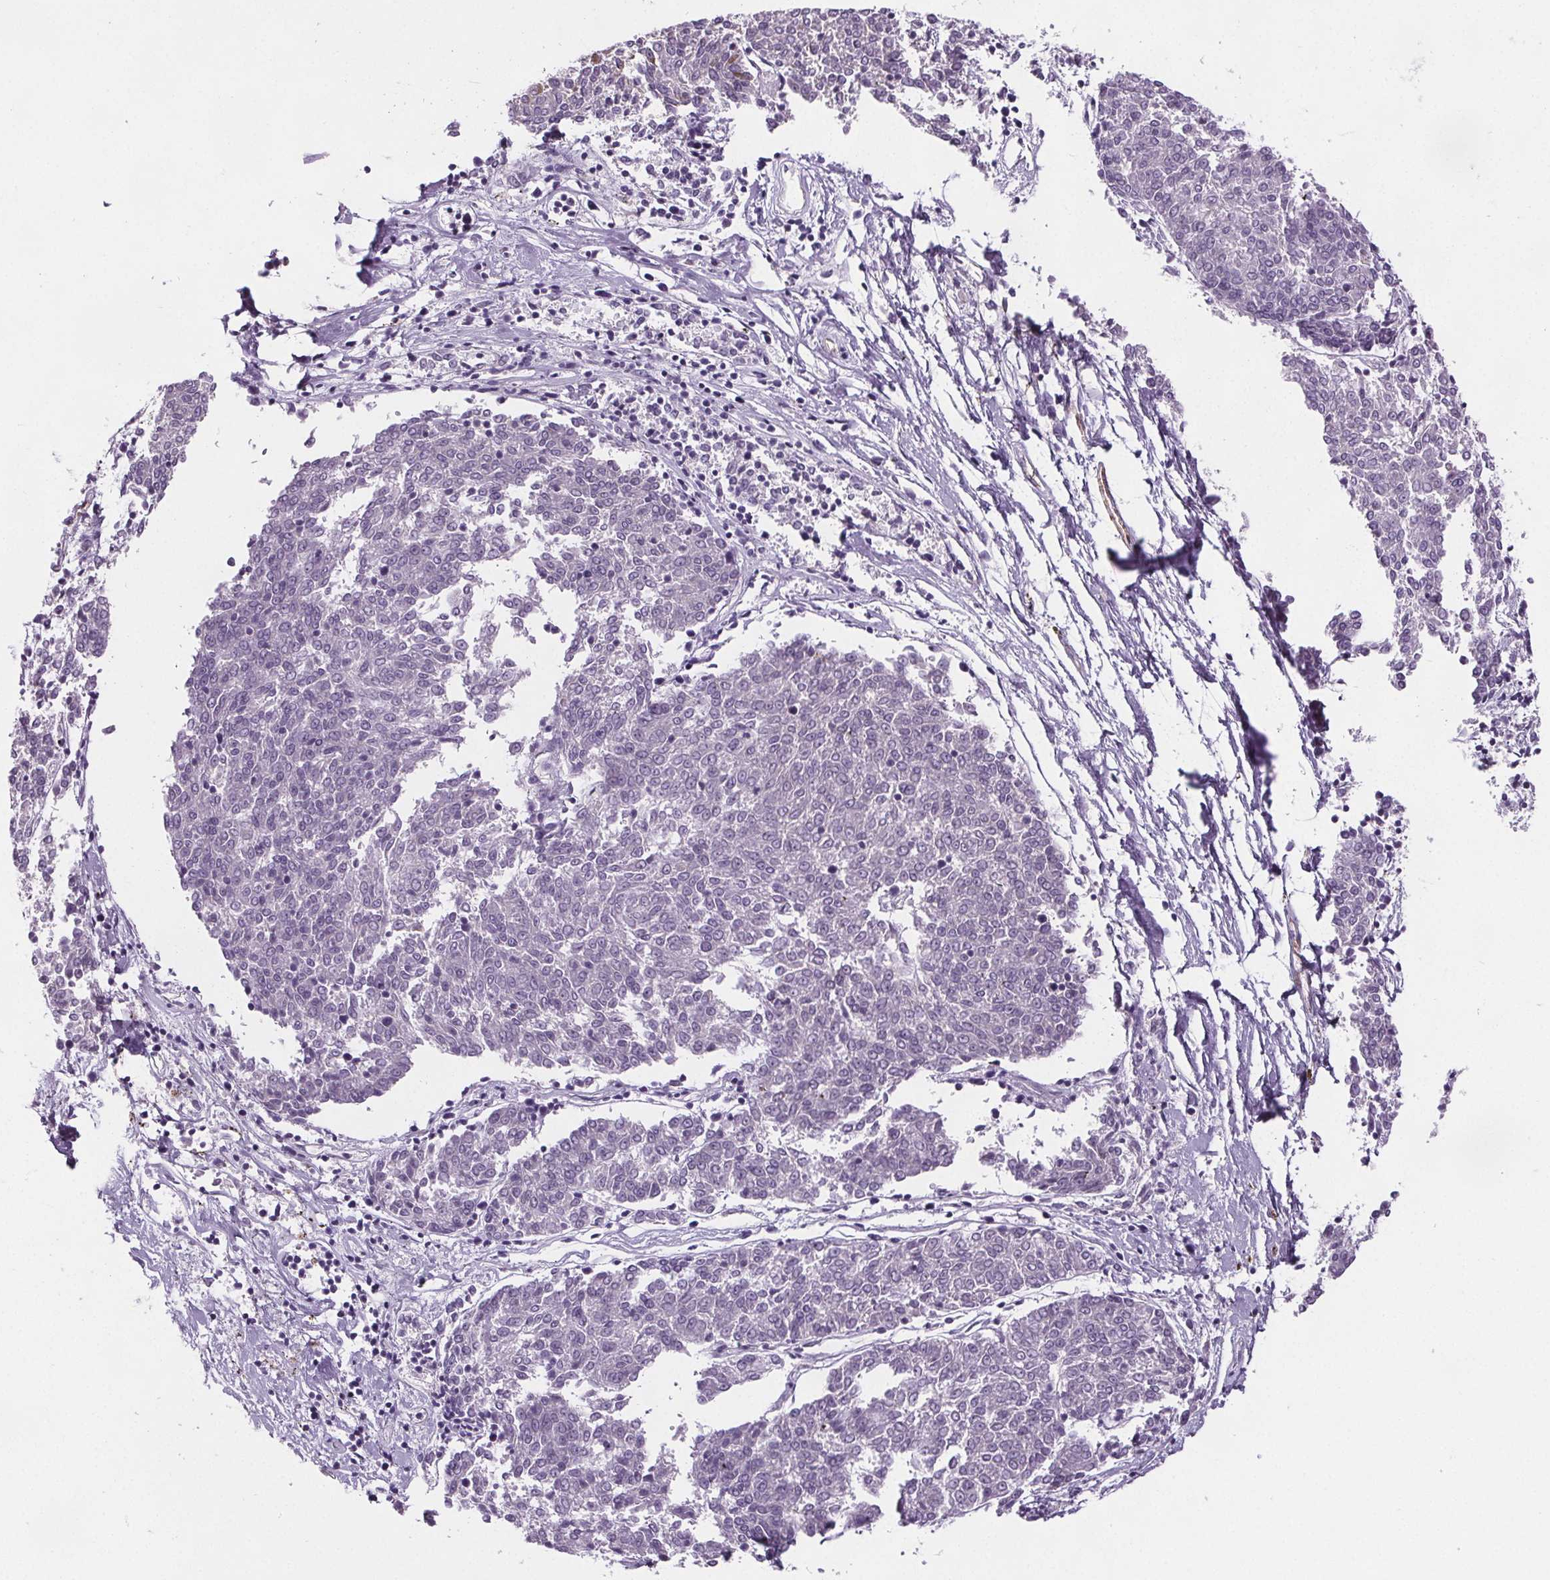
{"staining": {"intensity": "negative", "quantity": "none", "location": "none"}, "tissue": "melanoma", "cell_type": "Tumor cells", "image_type": "cancer", "snomed": [{"axis": "morphology", "description": "Malignant melanoma, NOS"}, {"axis": "topography", "description": "Skin"}], "caption": "An immunohistochemistry (IHC) micrograph of malignant melanoma is shown. There is no staining in tumor cells of malignant melanoma. Nuclei are stained in blue.", "gene": "CD5L", "patient": {"sex": "female", "age": 72}}